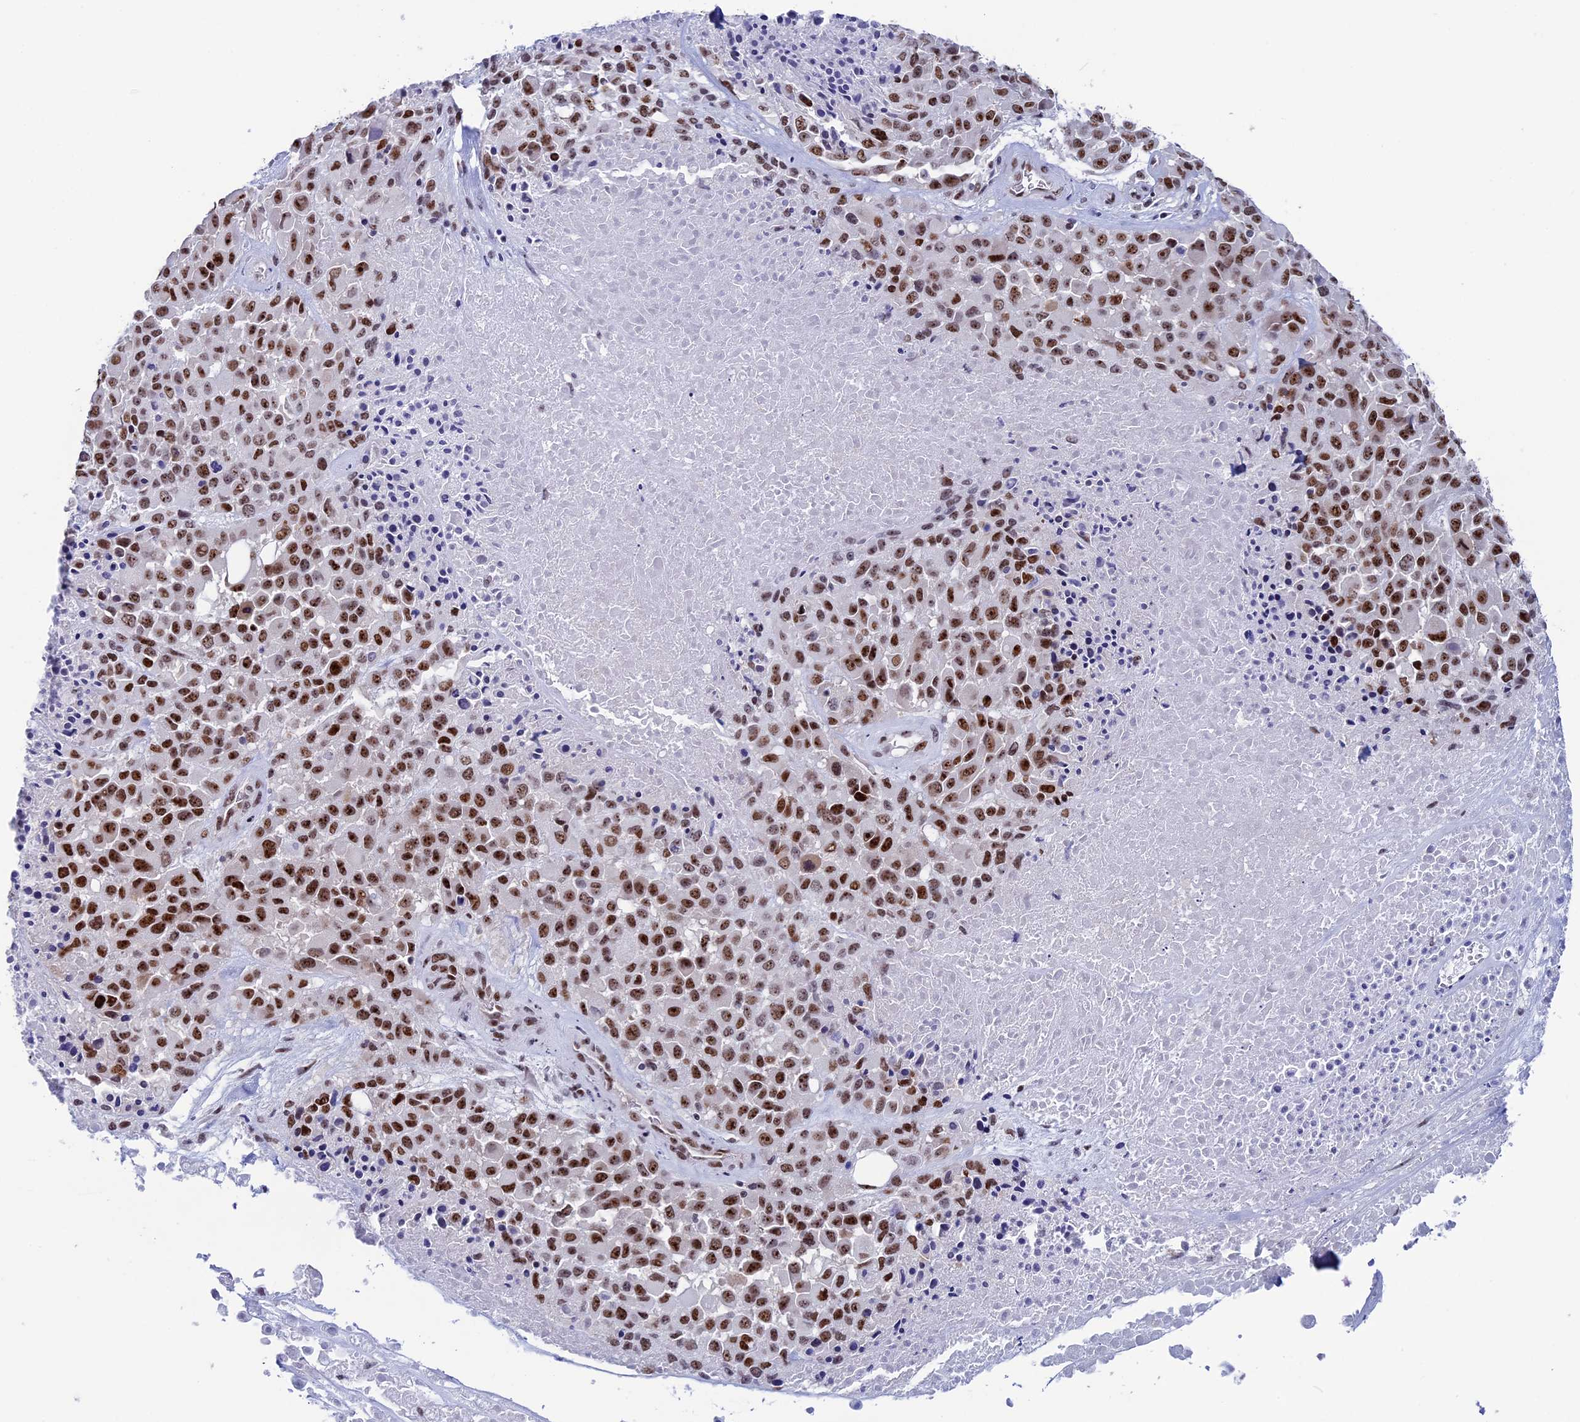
{"staining": {"intensity": "strong", "quantity": ">75%", "location": "nuclear"}, "tissue": "melanoma", "cell_type": "Tumor cells", "image_type": "cancer", "snomed": [{"axis": "morphology", "description": "Malignant melanoma, Metastatic site"}, {"axis": "topography", "description": "Skin"}], "caption": "This micrograph exhibits immunohistochemistry staining of human melanoma, with high strong nuclear expression in approximately >75% of tumor cells.", "gene": "CCDC86", "patient": {"sex": "female", "age": 81}}